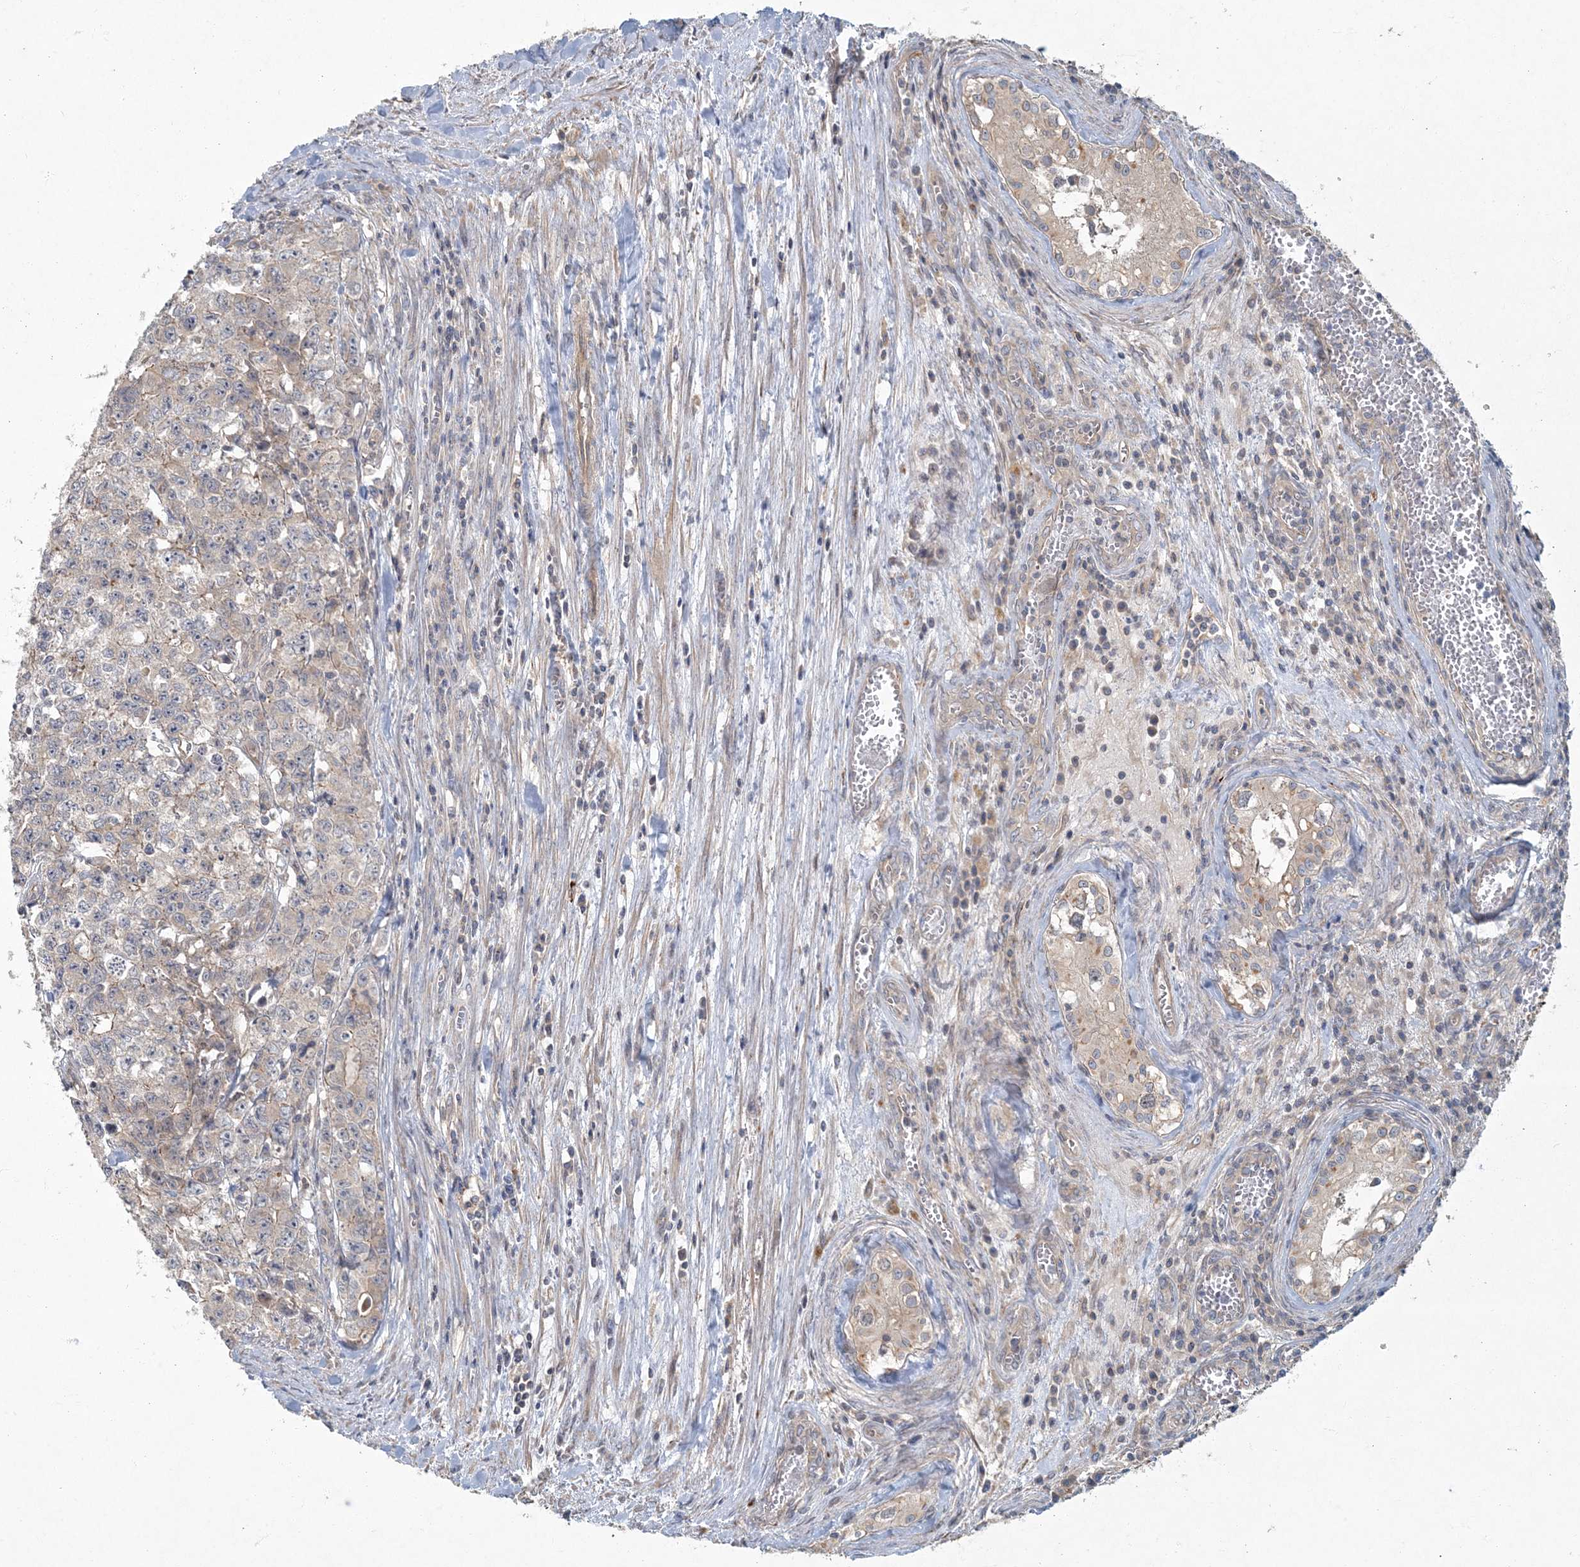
{"staining": {"intensity": "negative", "quantity": "none", "location": "none"}, "tissue": "testis cancer", "cell_type": "Tumor cells", "image_type": "cancer", "snomed": [{"axis": "morphology", "description": "Carcinoma, Embryonal, NOS"}, {"axis": "topography", "description": "Testis"}], "caption": "Immunohistochemistry (IHC) of embryonal carcinoma (testis) reveals no staining in tumor cells.", "gene": "ARHGEF38", "patient": {"sex": "male", "age": 28}}